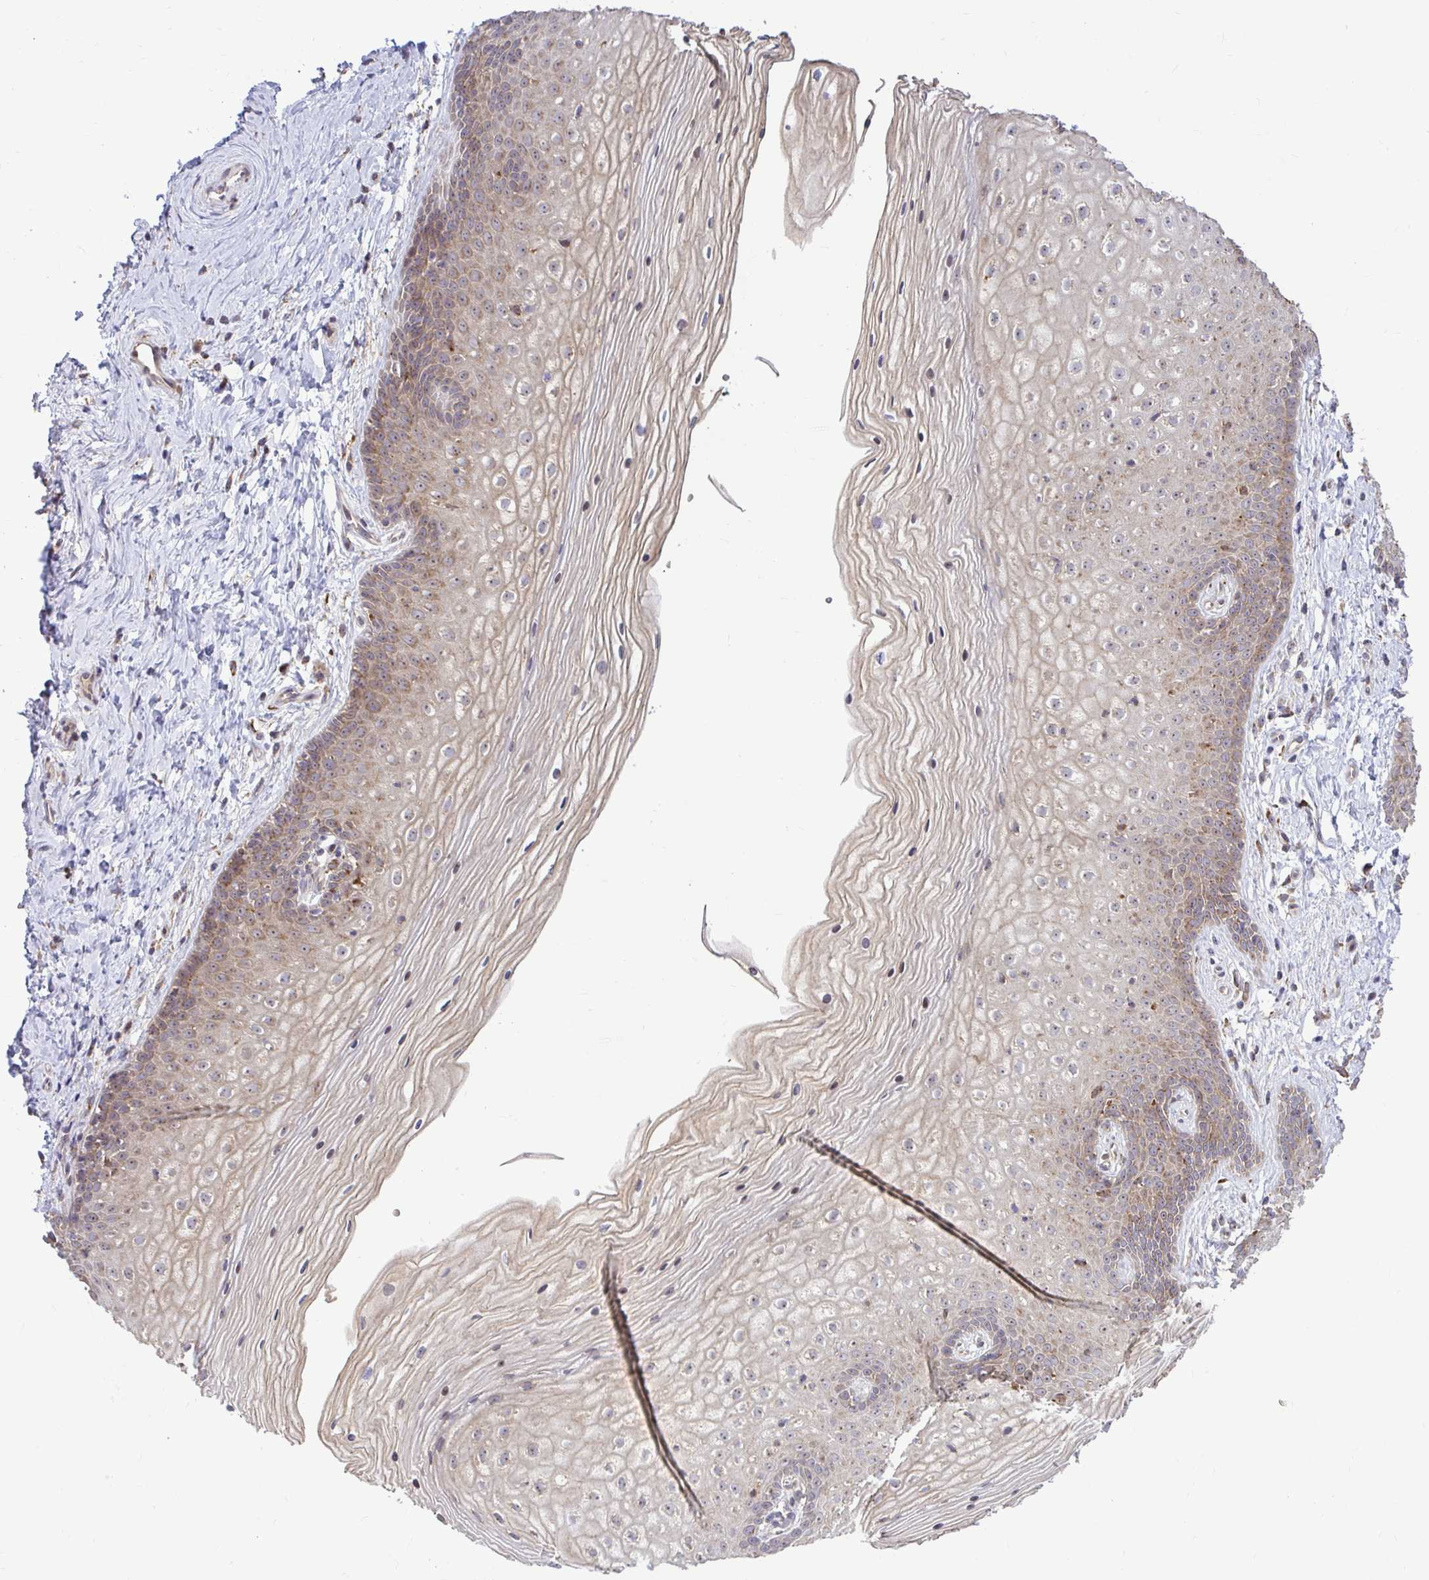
{"staining": {"intensity": "weak", "quantity": "25%-75%", "location": "cytoplasmic/membranous"}, "tissue": "vagina", "cell_type": "Squamous epithelial cells", "image_type": "normal", "snomed": [{"axis": "morphology", "description": "Normal tissue, NOS"}, {"axis": "topography", "description": "Vagina"}], "caption": "DAB immunohistochemical staining of benign vagina shows weak cytoplasmic/membranous protein staining in about 25%-75% of squamous epithelial cells. The staining is performed using DAB (3,3'-diaminobenzidine) brown chromogen to label protein expression. The nuclei are counter-stained blue using hematoxylin.", "gene": "VTI1B", "patient": {"sex": "female", "age": 38}}